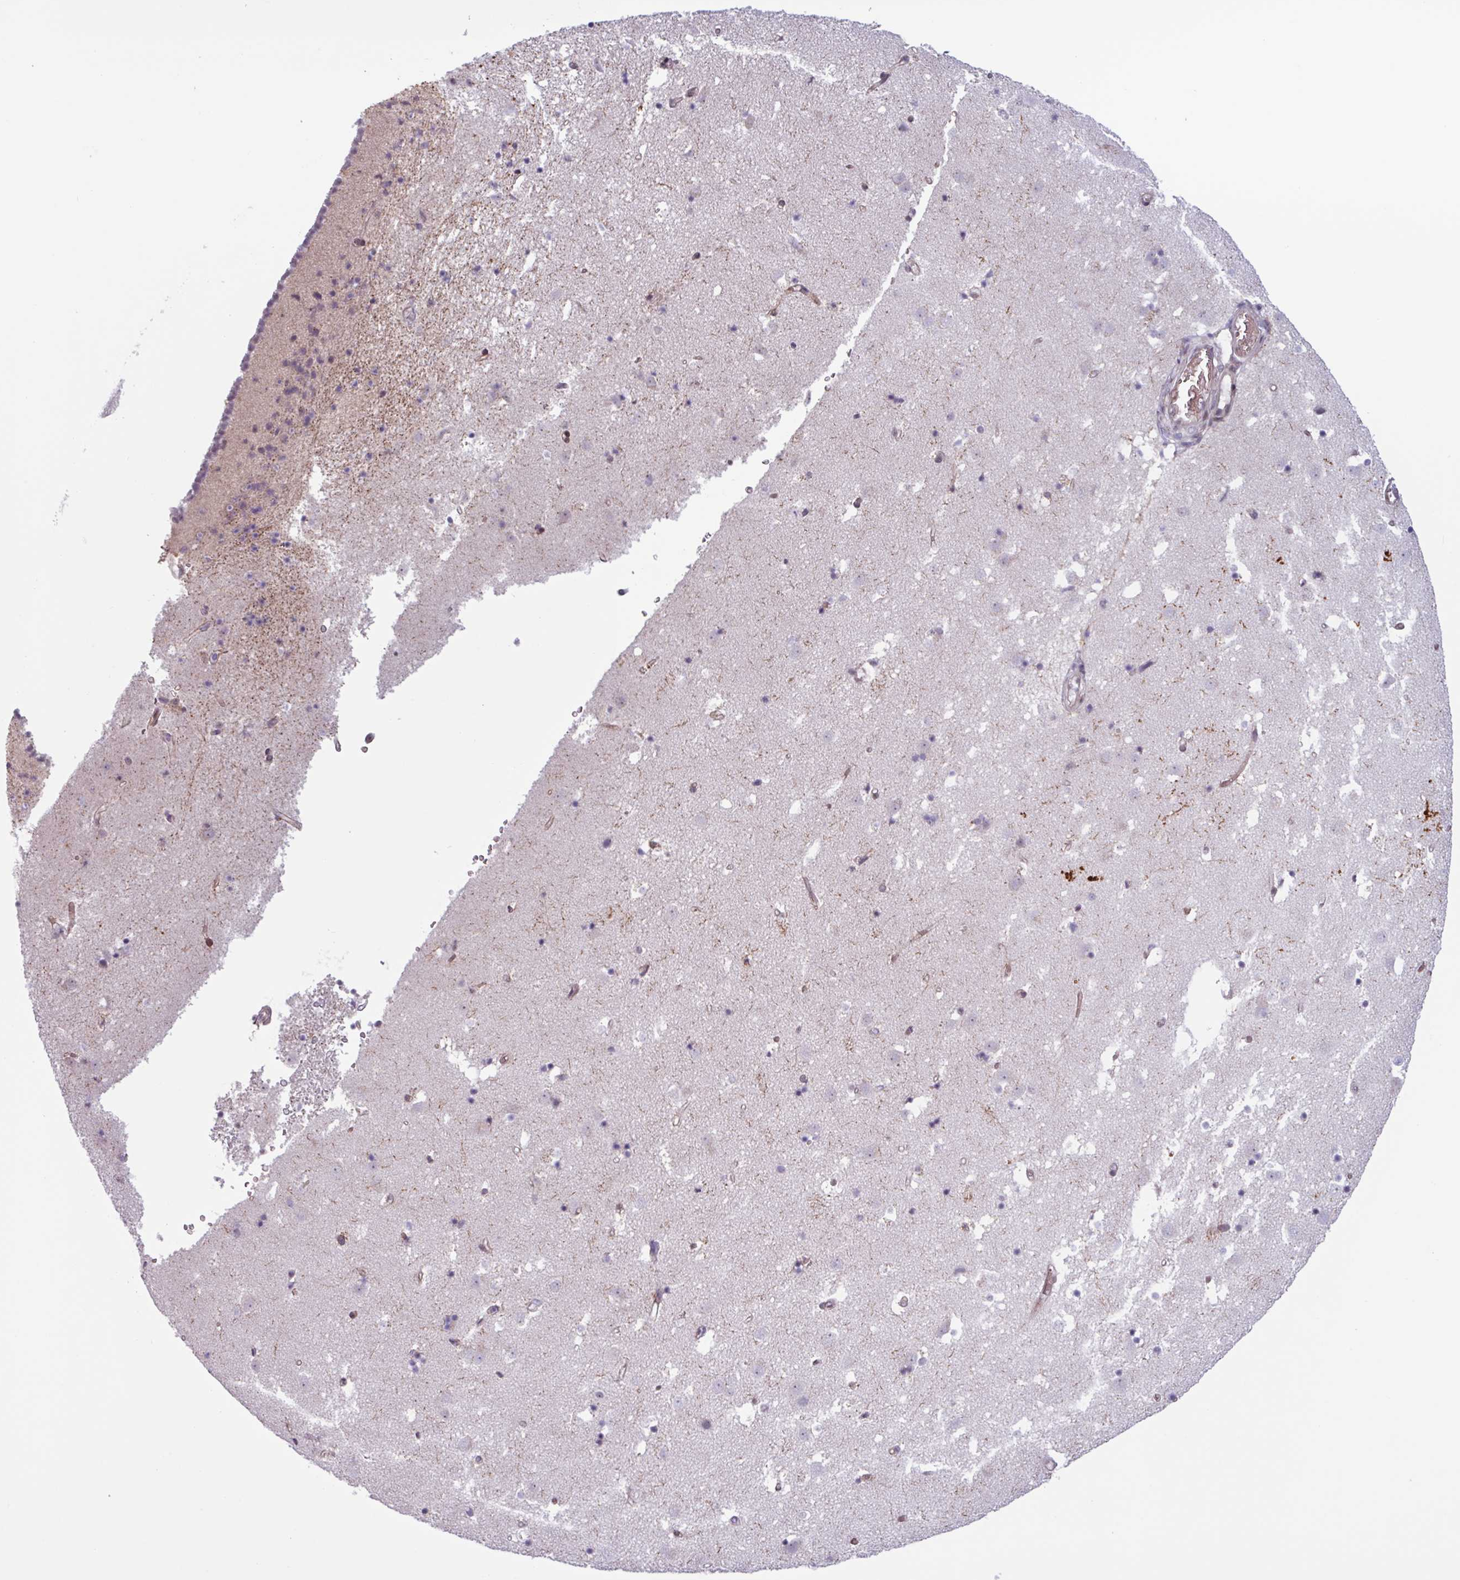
{"staining": {"intensity": "negative", "quantity": "none", "location": "none"}, "tissue": "caudate", "cell_type": "Glial cells", "image_type": "normal", "snomed": [{"axis": "morphology", "description": "Normal tissue, NOS"}, {"axis": "topography", "description": "Lateral ventricle wall"}], "caption": "An immunohistochemistry (IHC) image of normal caudate is shown. There is no staining in glial cells of caudate. The staining was performed using DAB (3,3'-diaminobenzidine) to visualize the protein expression in brown, while the nuclei were stained in blue with hematoxylin (Magnification: 20x).", "gene": "ZNF575", "patient": {"sex": "male", "age": 58}}